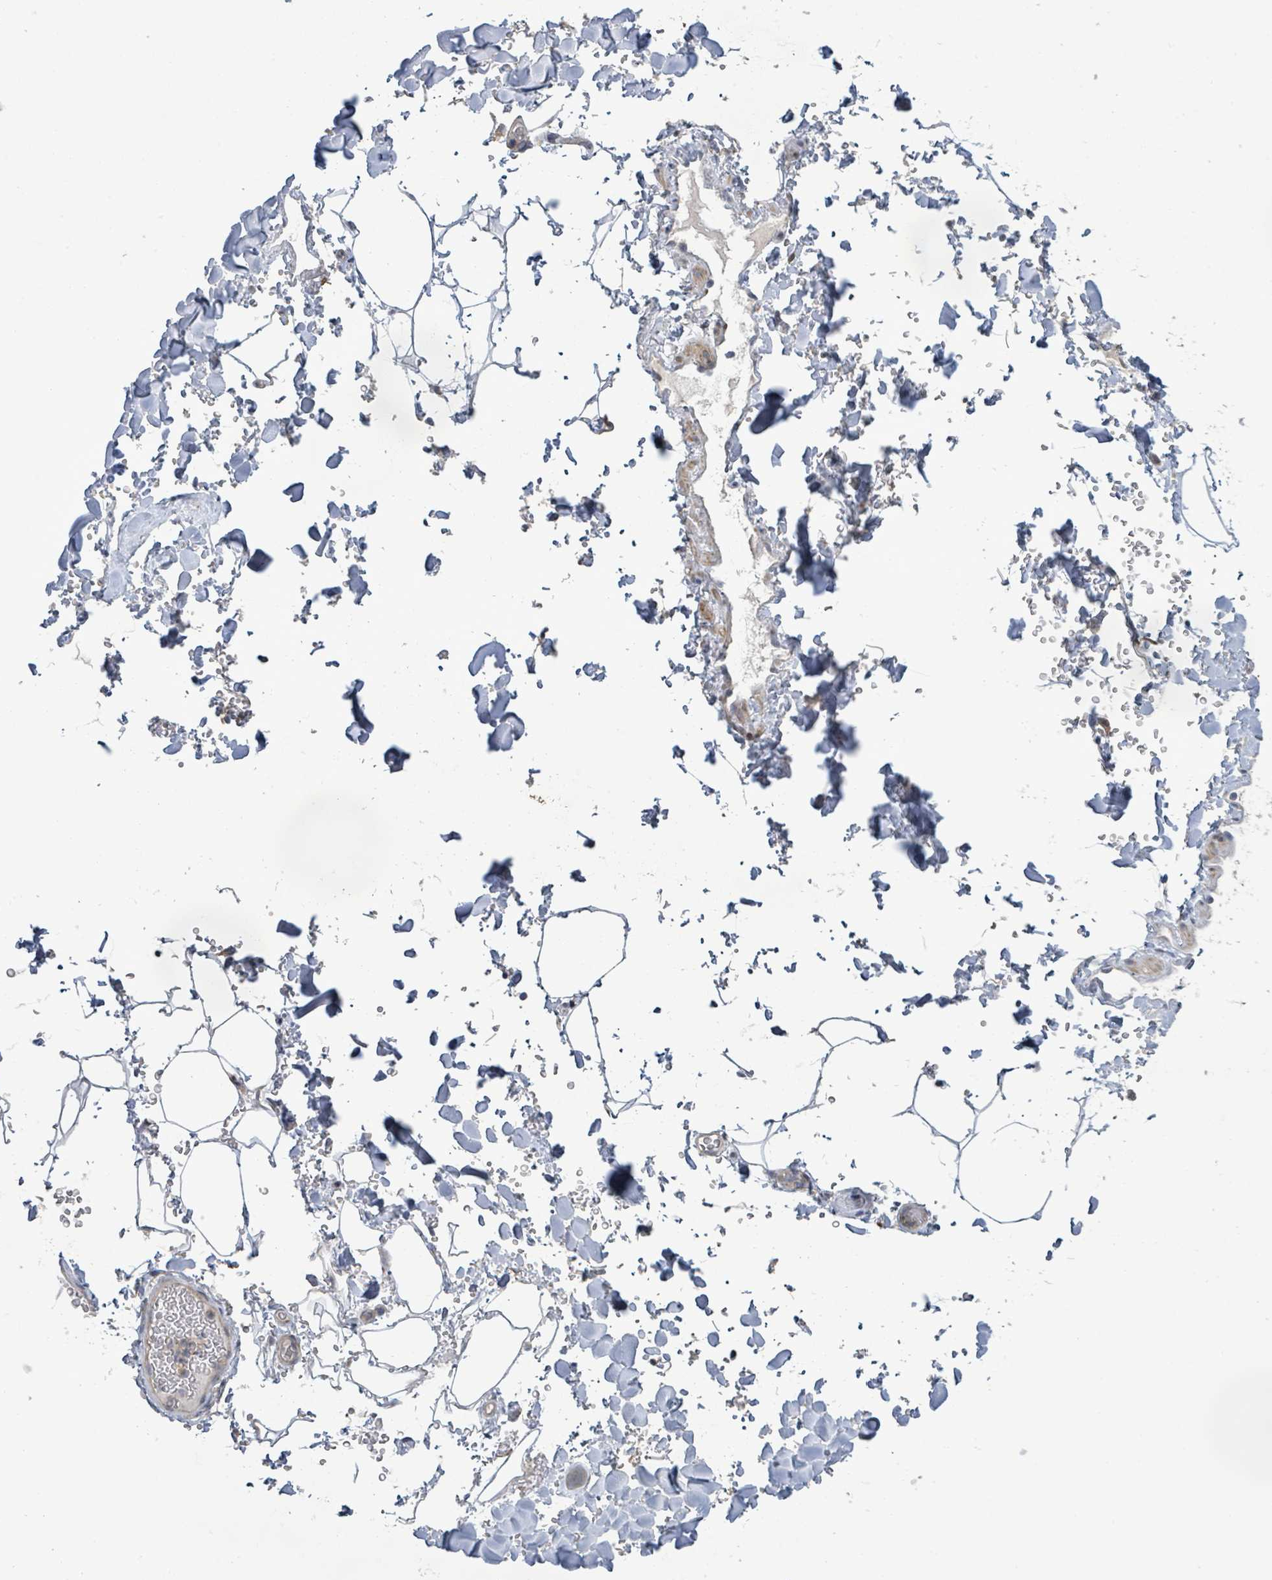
{"staining": {"intensity": "negative", "quantity": "none", "location": "none"}, "tissue": "adipose tissue", "cell_type": "Adipocytes", "image_type": "normal", "snomed": [{"axis": "morphology", "description": "Normal tissue, NOS"}, {"axis": "topography", "description": "Rectum"}, {"axis": "topography", "description": "Peripheral nerve tissue"}], "caption": "The micrograph exhibits no significant expression in adipocytes of adipose tissue. (DAB (3,3'-diaminobenzidine) immunohistochemistry with hematoxylin counter stain).", "gene": "SLIT3", "patient": {"sex": "female", "age": 69}}